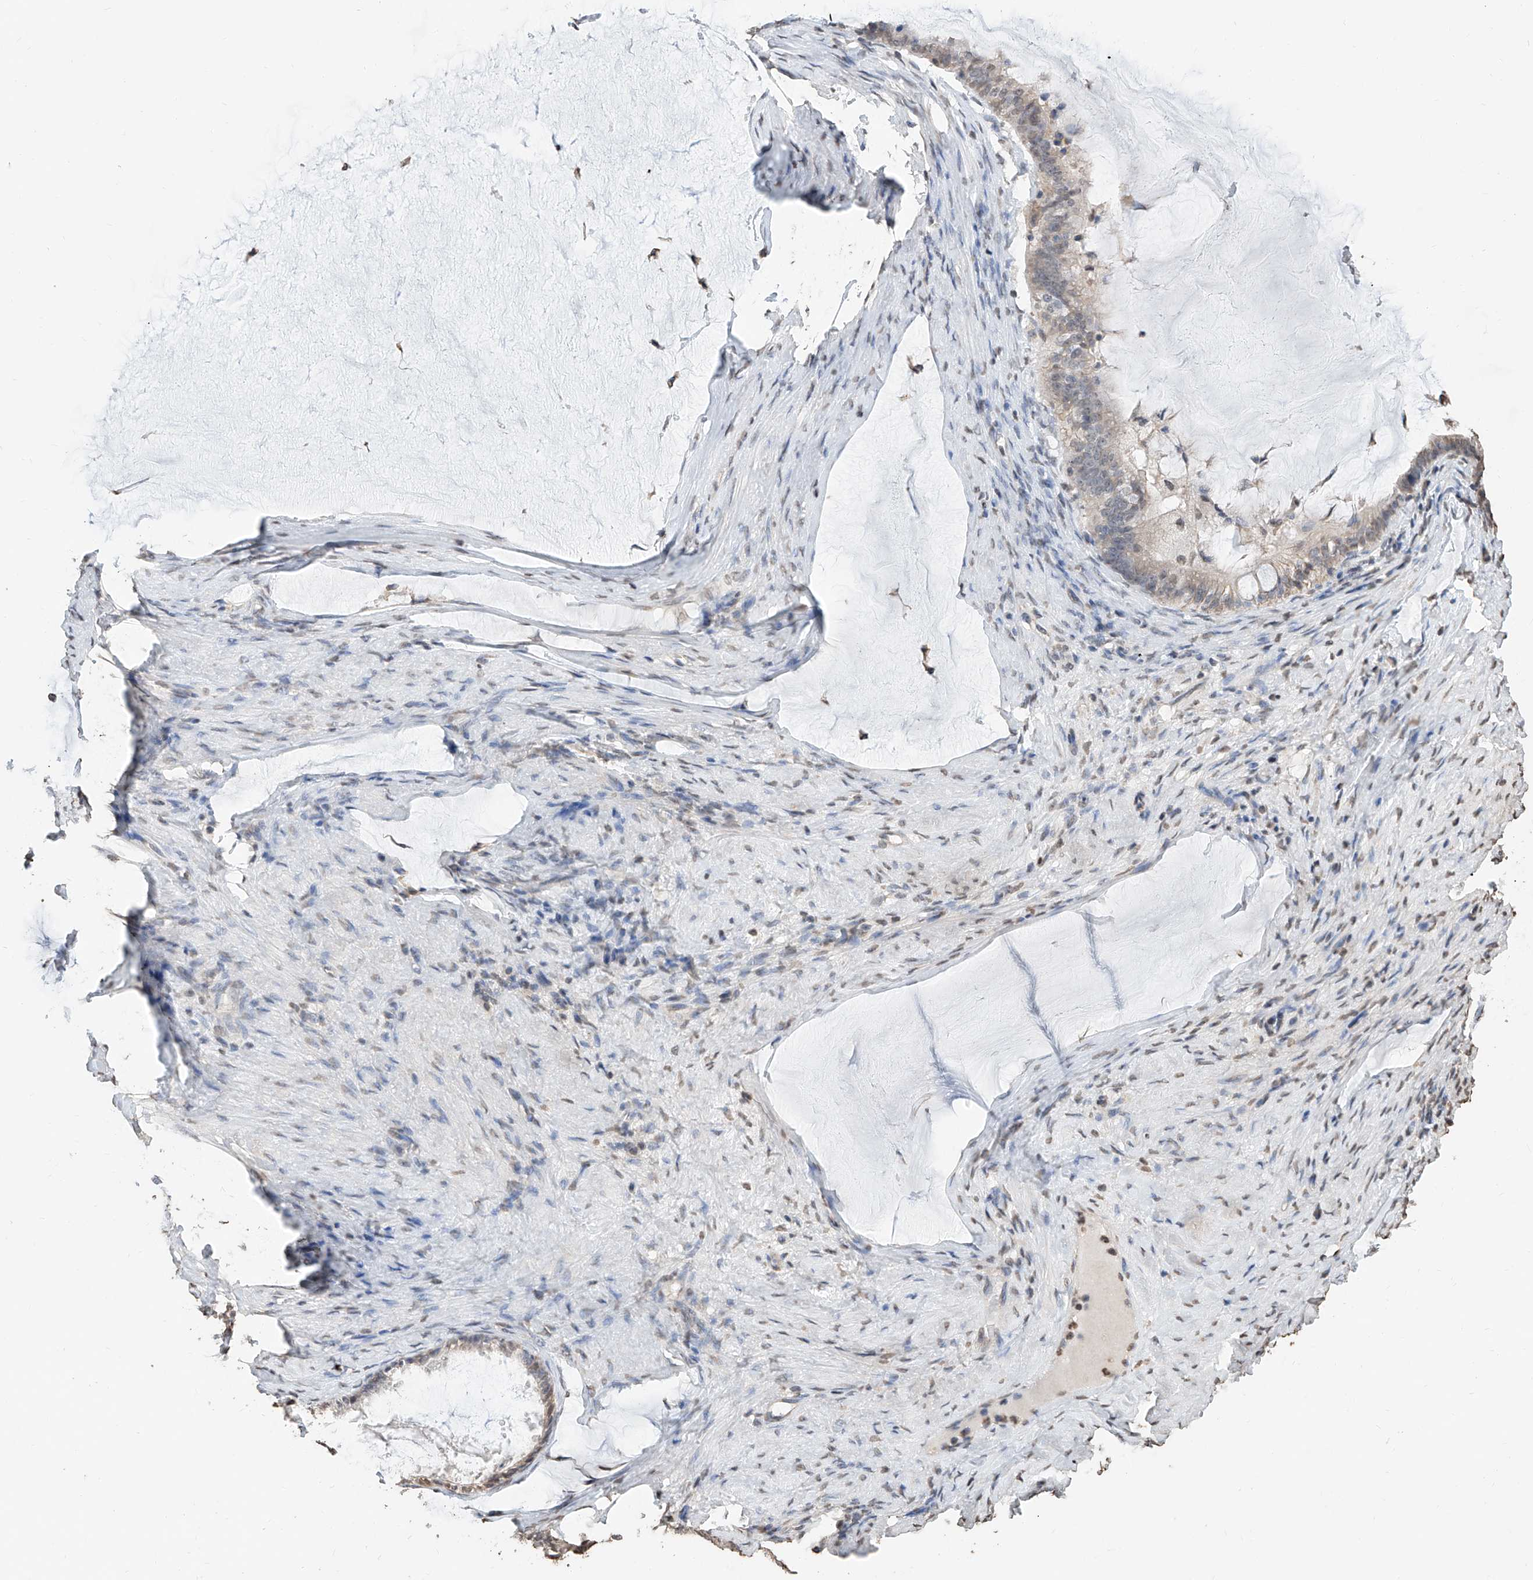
{"staining": {"intensity": "negative", "quantity": "none", "location": "none"}, "tissue": "ovarian cancer", "cell_type": "Tumor cells", "image_type": "cancer", "snomed": [{"axis": "morphology", "description": "Cystadenocarcinoma, mucinous, NOS"}, {"axis": "topography", "description": "Ovary"}], "caption": "This histopathology image is of ovarian mucinous cystadenocarcinoma stained with IHC to label a protein in brown with the nuclei are counter-stained blue. There is no staining in tumor cells.", "gene": "RP9", "patient": {"sex": "female", "age": 61}}